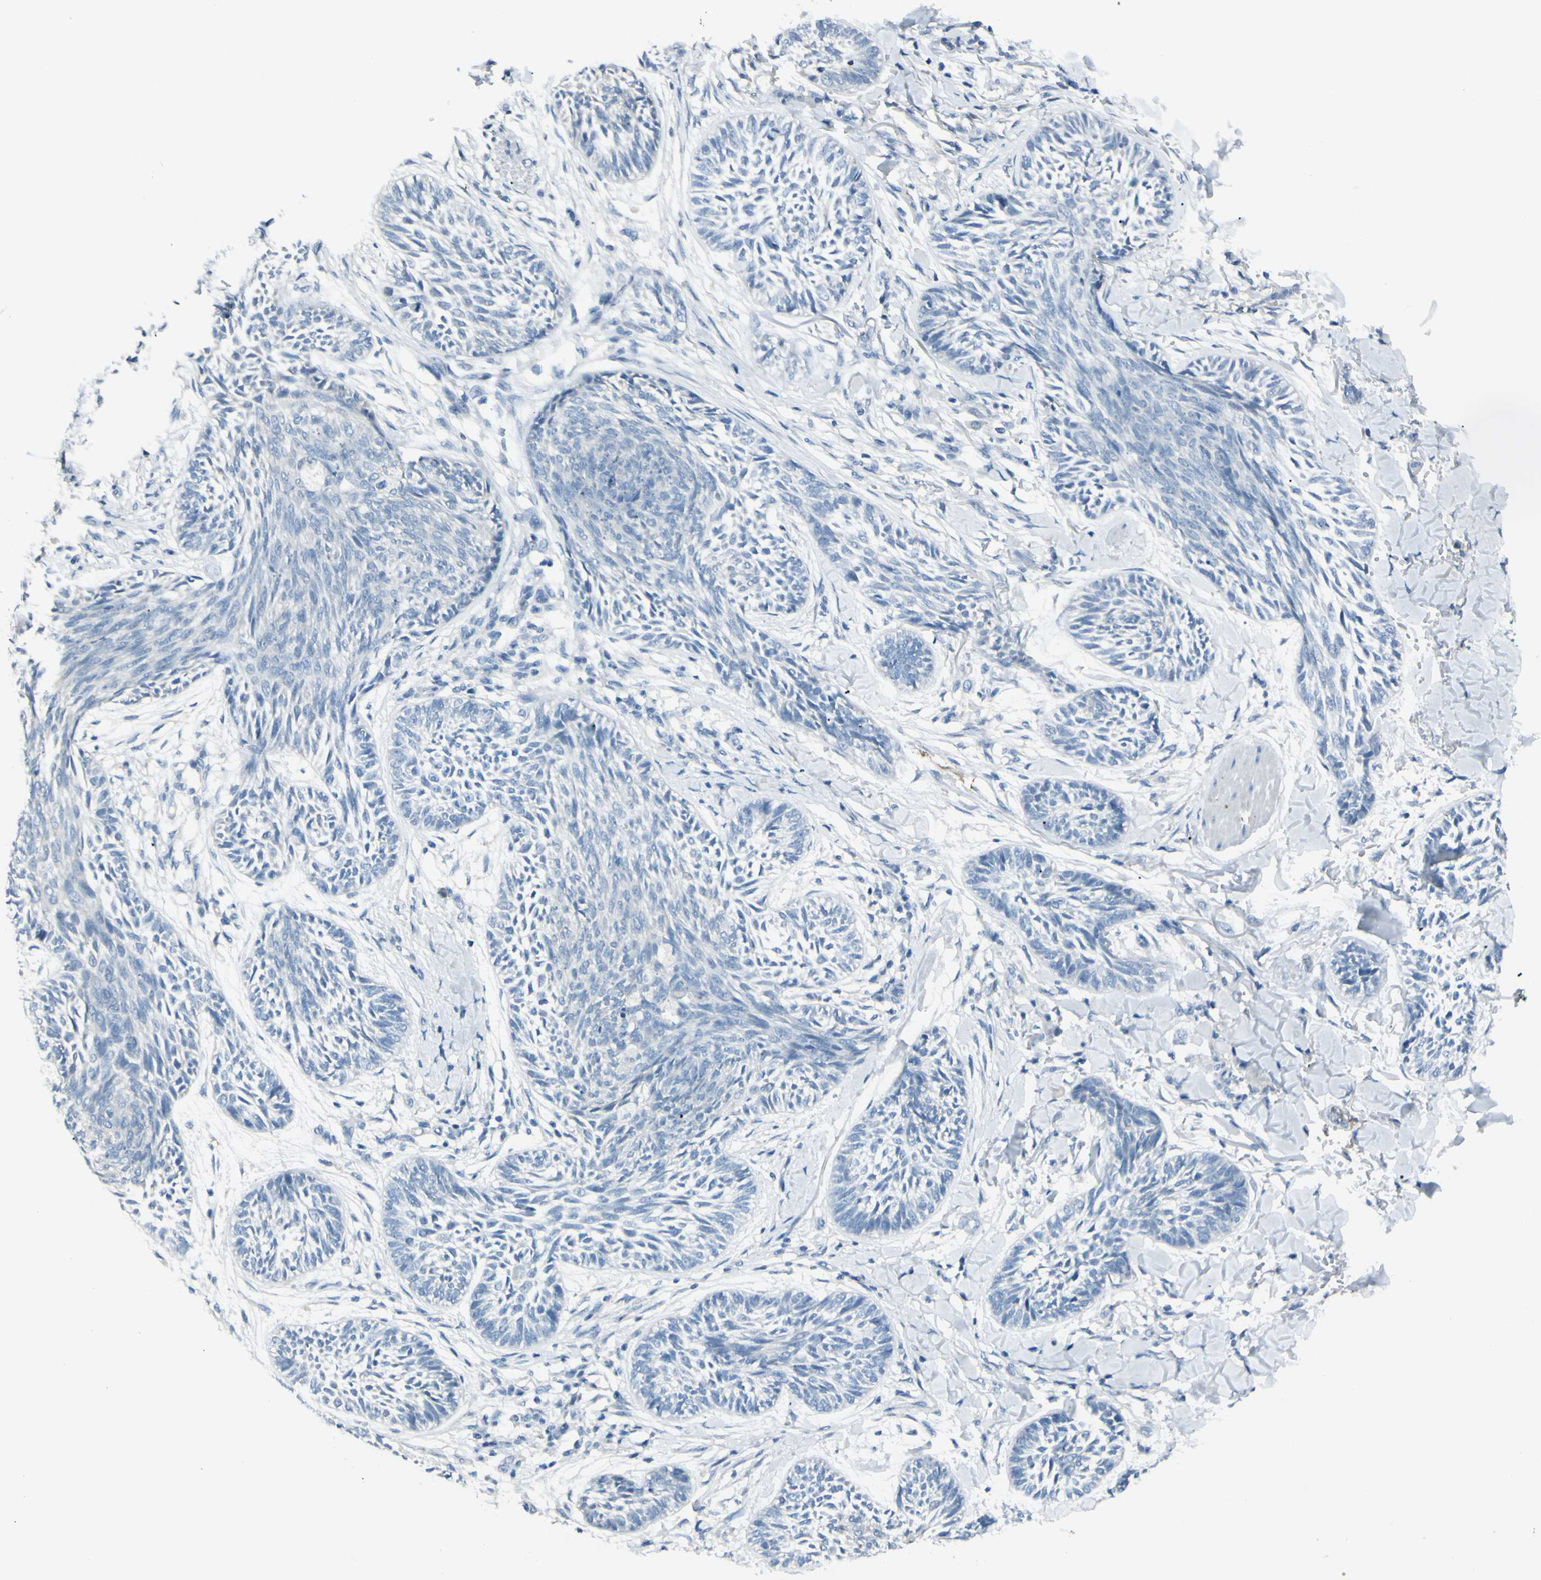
{"staining": {"intensity": "negative", "quantity": "none", "location": "none"}, "tissue": "skin cancer", "cell_type": "Tumor cells", "image_type": "cancer", "snomed": [{"axis": "morphology", "description": "Papilloma, NOS"}, {"axis": "morphology", "description": "Basal cell carcinoma"}, {"axis": "topography", "description": "Skin"}], "caption": "Micrograph shows no protein expression in tumor cells of skin papilloma tissue. (DAB immunohistochemistry with hematoxylin counter stain).", "gene": "GPR34", "patient": {"sex": "male", "age": 87}}